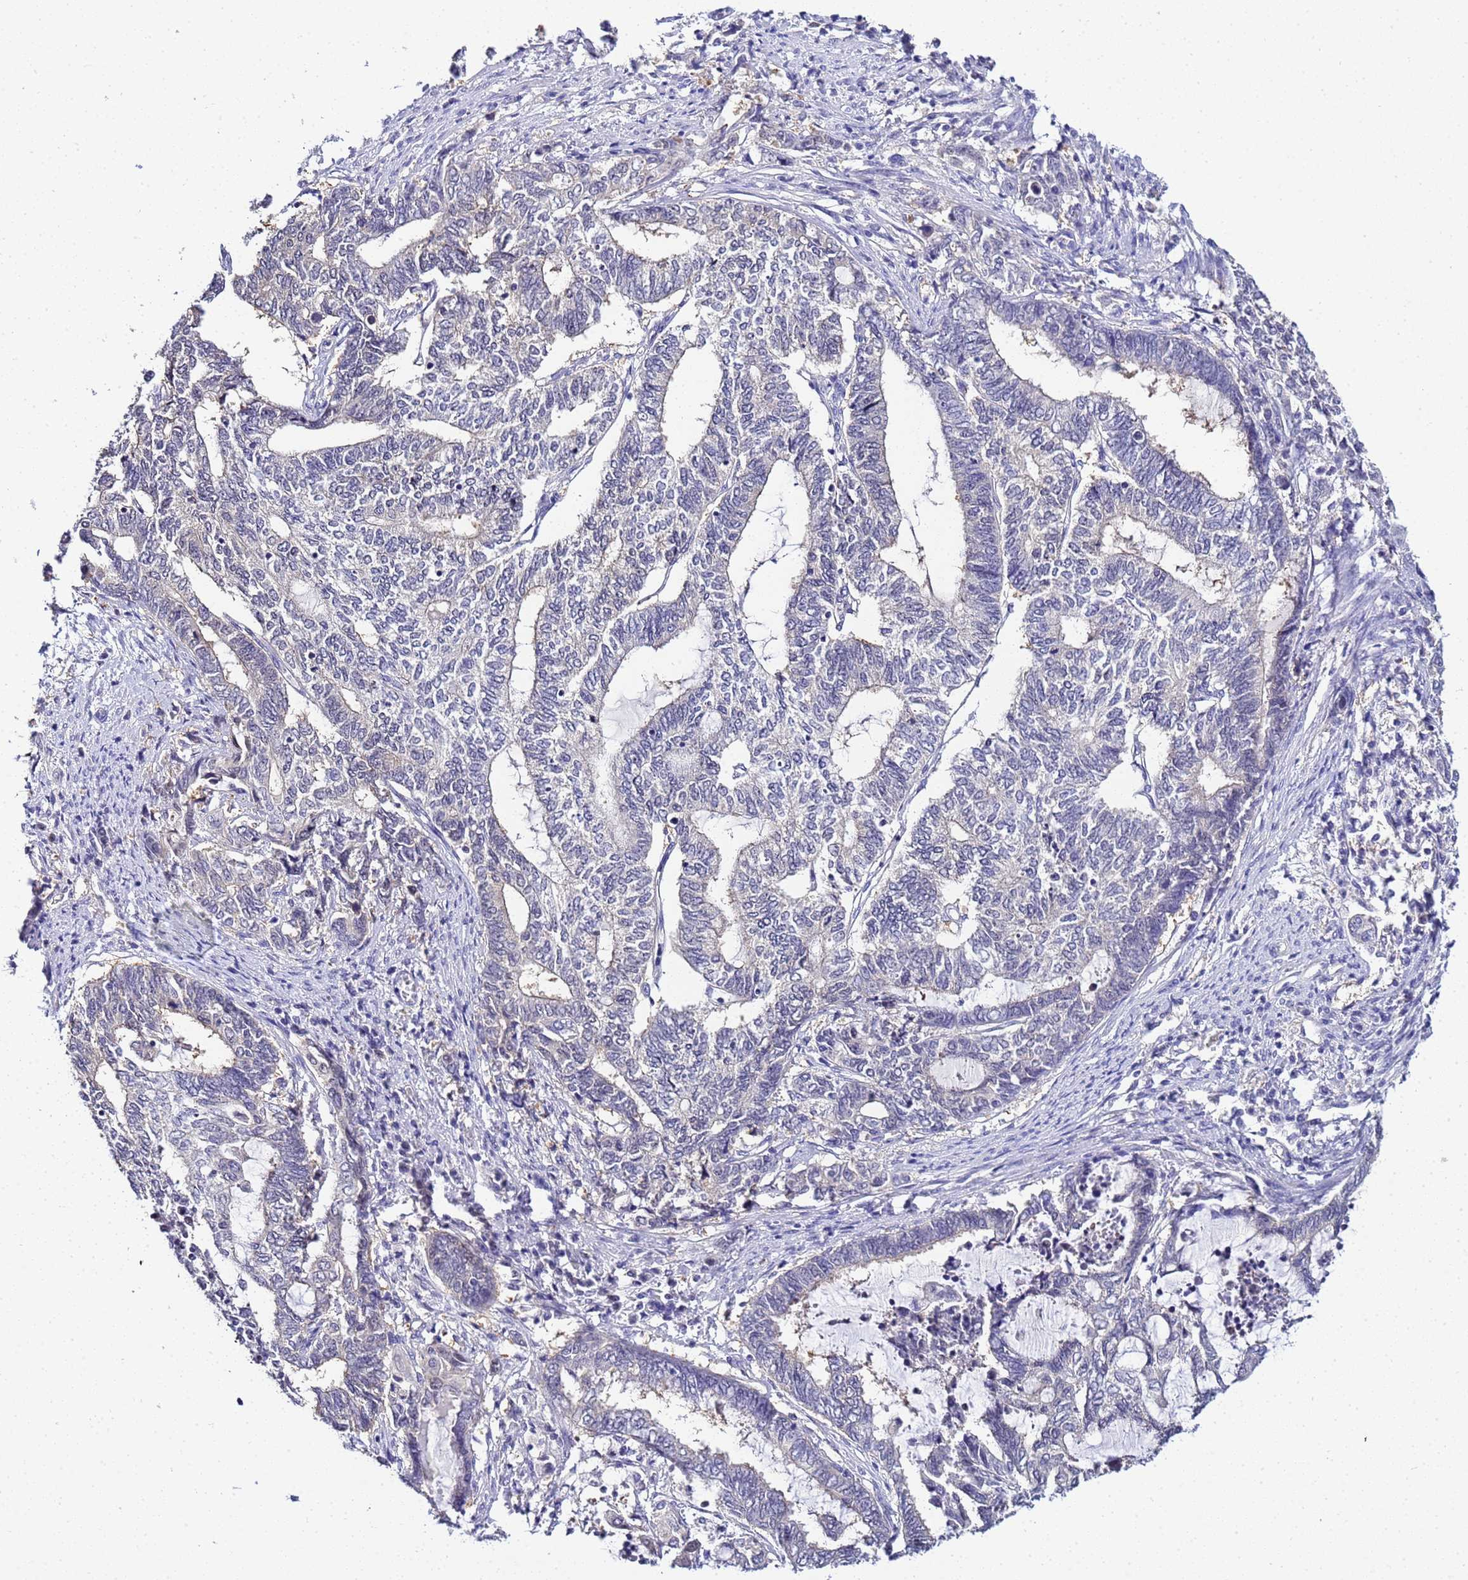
{"staining": {"intensity": "negative", "quantity": "none", "location": "none"}, "tissue": "endometrial cancer", "cell_type": "Tumor cells", "image_type": "cancer", "snomed": [{"axis": "morphology", "description": "Adenocarcinoma, NOS"}, {"axis": "topography", "description": "Uterus"}, {"axis": "topography", "description": "Endometrium"}], "caption": "Immunohistochemistry of endometrial cancer displays no positivity in tumor cells.", "gene": "ACTL6B", "patient": {"sex": "female", "age": 70}}